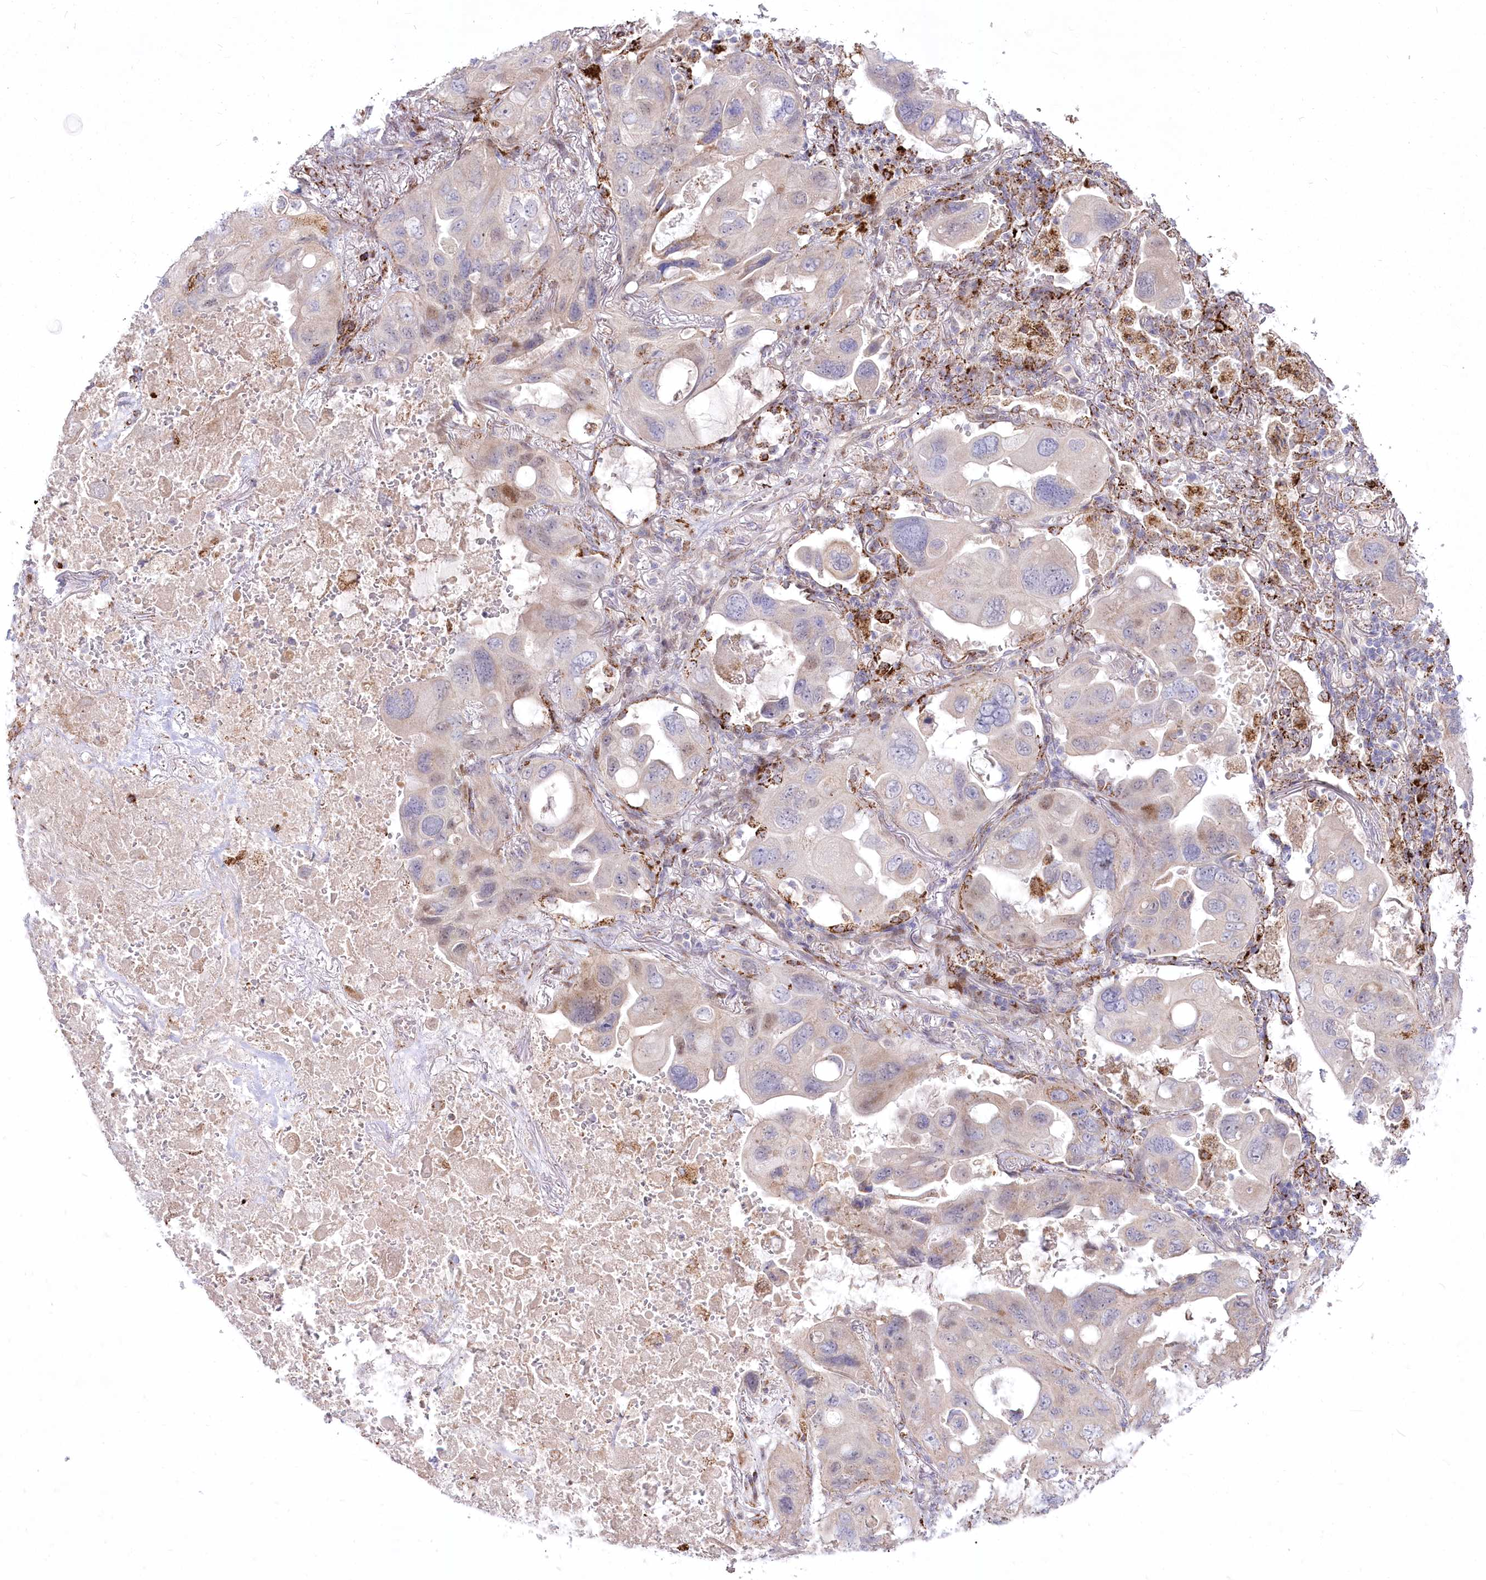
{"staining": {"intensity": "weak", "quantity": "<25%", "location": "cytoplasmic/membranous"}, "tissue": "lung cancer", "cell_type": "Tumor cells", "image_type": "cancer", "snomed": [{"axis": "morphology", "description": "Squamous cell carcinoma, NOS"}, {"axis": "topography", "description": "Lung"}], "caption": "An IHC photomicrograph of lung cancer (squamous cell carcinoma) is shown. There is no staining in tumor cells of lung cancer (squamous cell carcinoma).", "gene": "CEP164", "patient": {"sex": "female", "age": 73}}